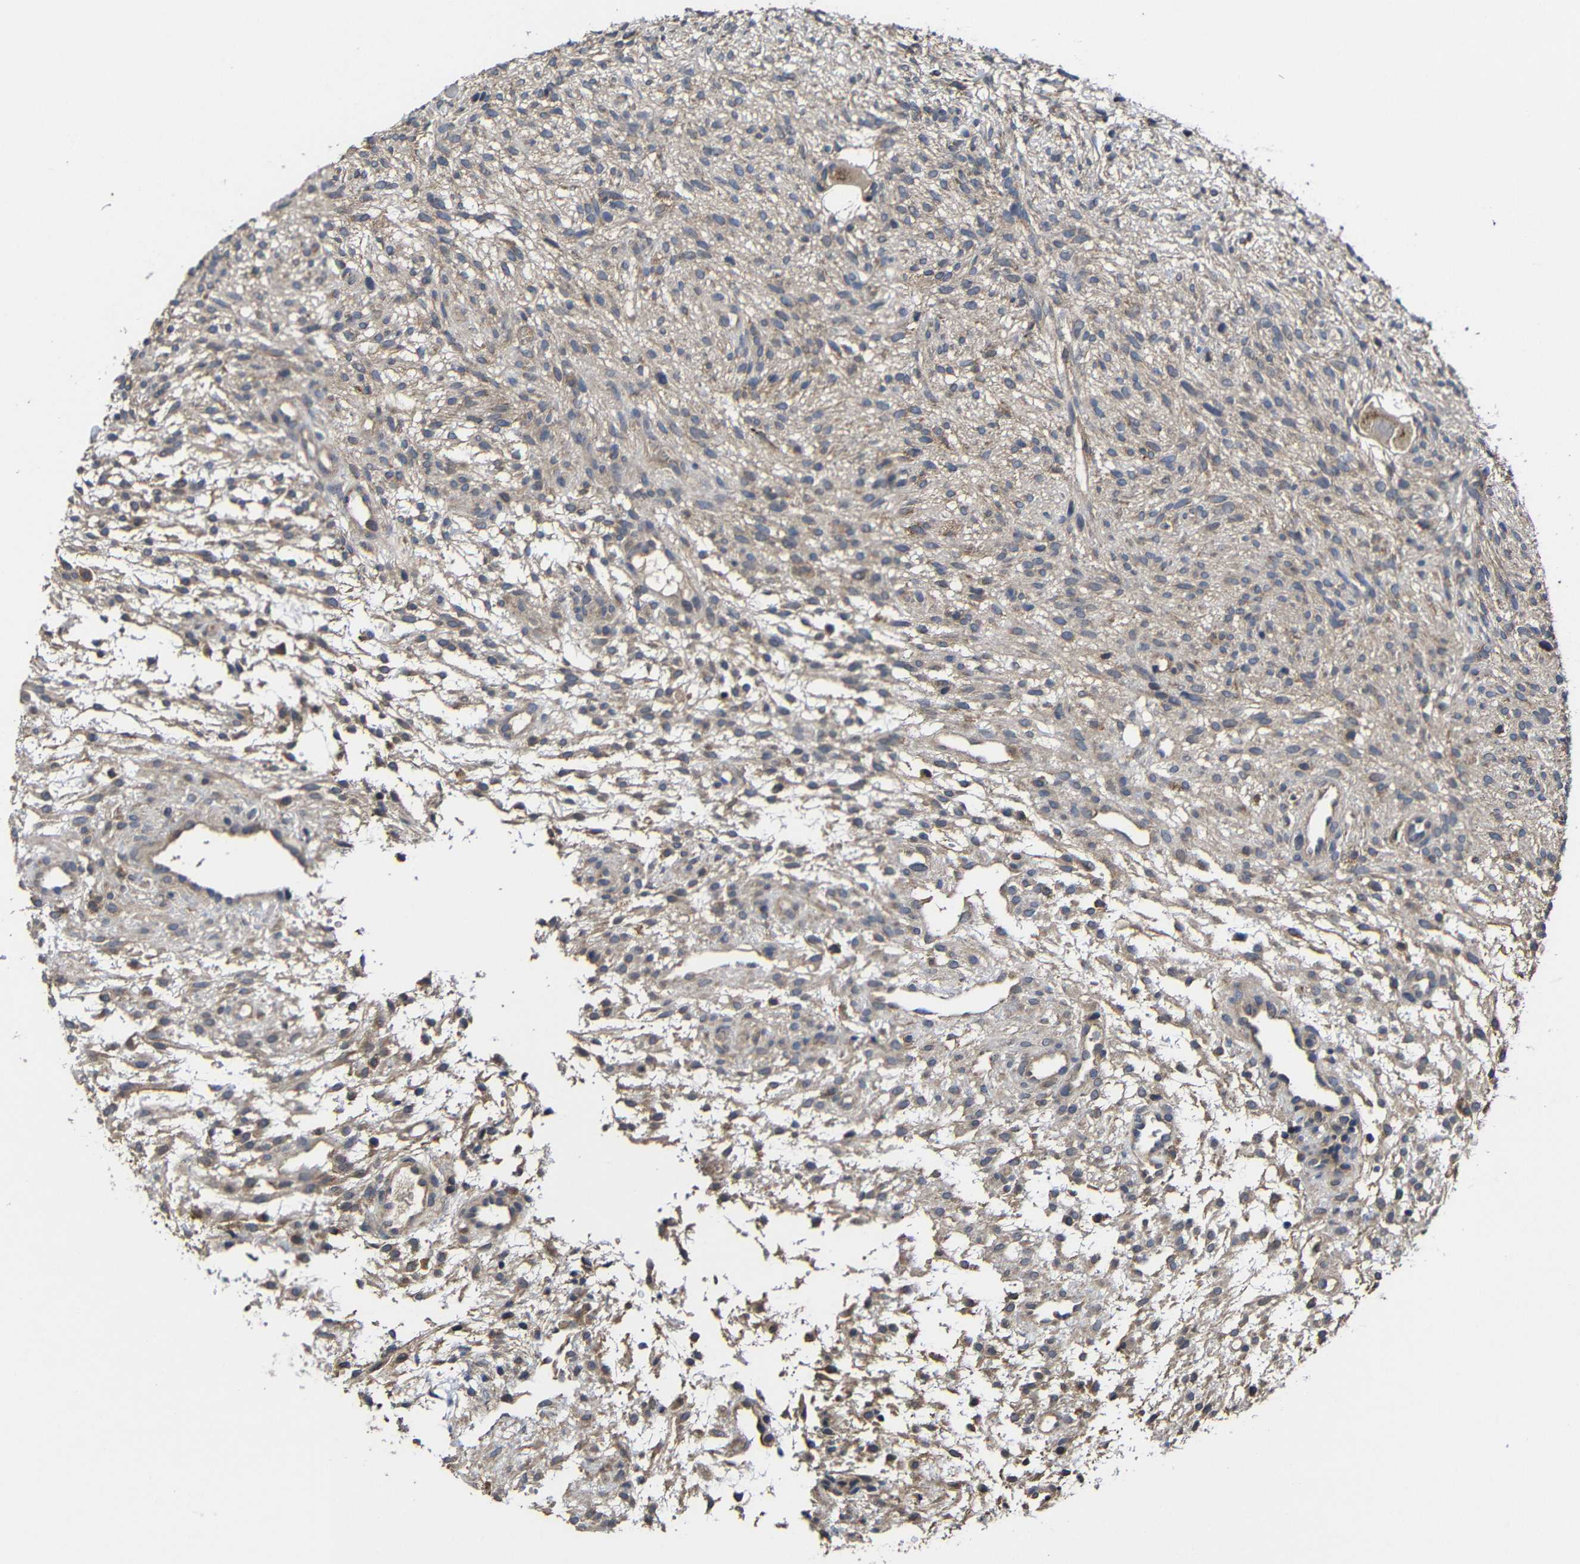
{"staining": {"intensity": "weak", "quantity": ">75%", "location": "cytoplasmic/membranous"}, "tissue": "ovary", "cell_type": "Follicle cells", "image_type": "normal", "snomed": [{"axis": "morphology", "description": "Normal tissue, NOS"}, {"axis": "morphology", "description": "Cyst, NOS"}, {"axis": "topography", "description": "Ovary"}], "caption": "This histopathology image exhibits immunohistochemistry (IHC) staining of unremarkable ovary, with low weak cytoplasmic/membranous staining in approximately >75% of follicle cells.", "gene": "LPAR5", "patient": {"sex": "female", "age": 18}}